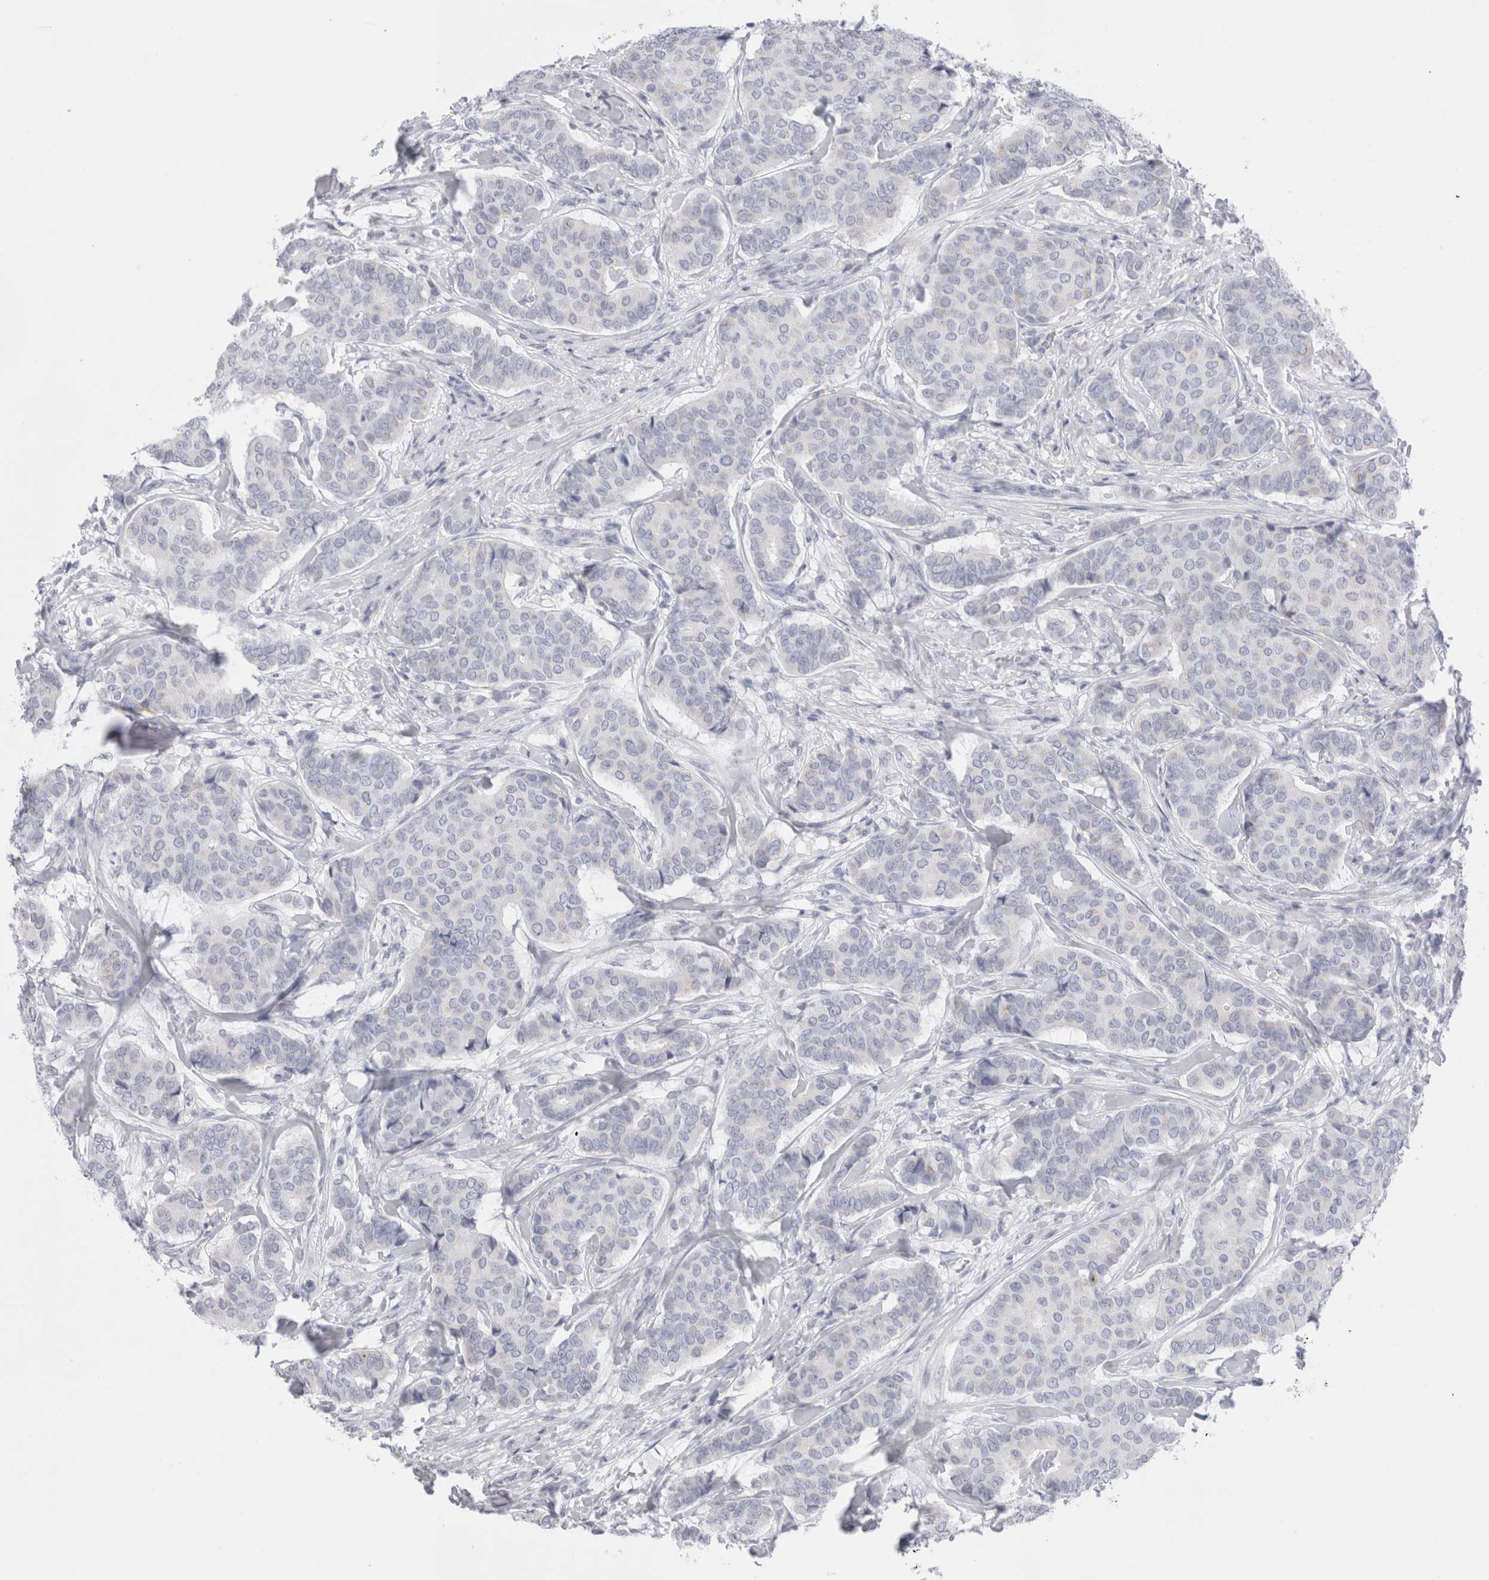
{"staining": {"intensity": "negative", "quantity": "none", "location": "none"}, "tissue": "breast cancer", "cell_type": "Tumor cells", "image_type": "cancer", "snomed": [{"axis": "morphology", "description": "Duct carcinoma"}, {"axis": "topography", "description": "Breast"}], "caption": "Tumor cells are negative for protein expression in human breast cancer (intraductal carcinoma).", "gene": "MUC15", "patient": {"sex": "female", "age": 75}}